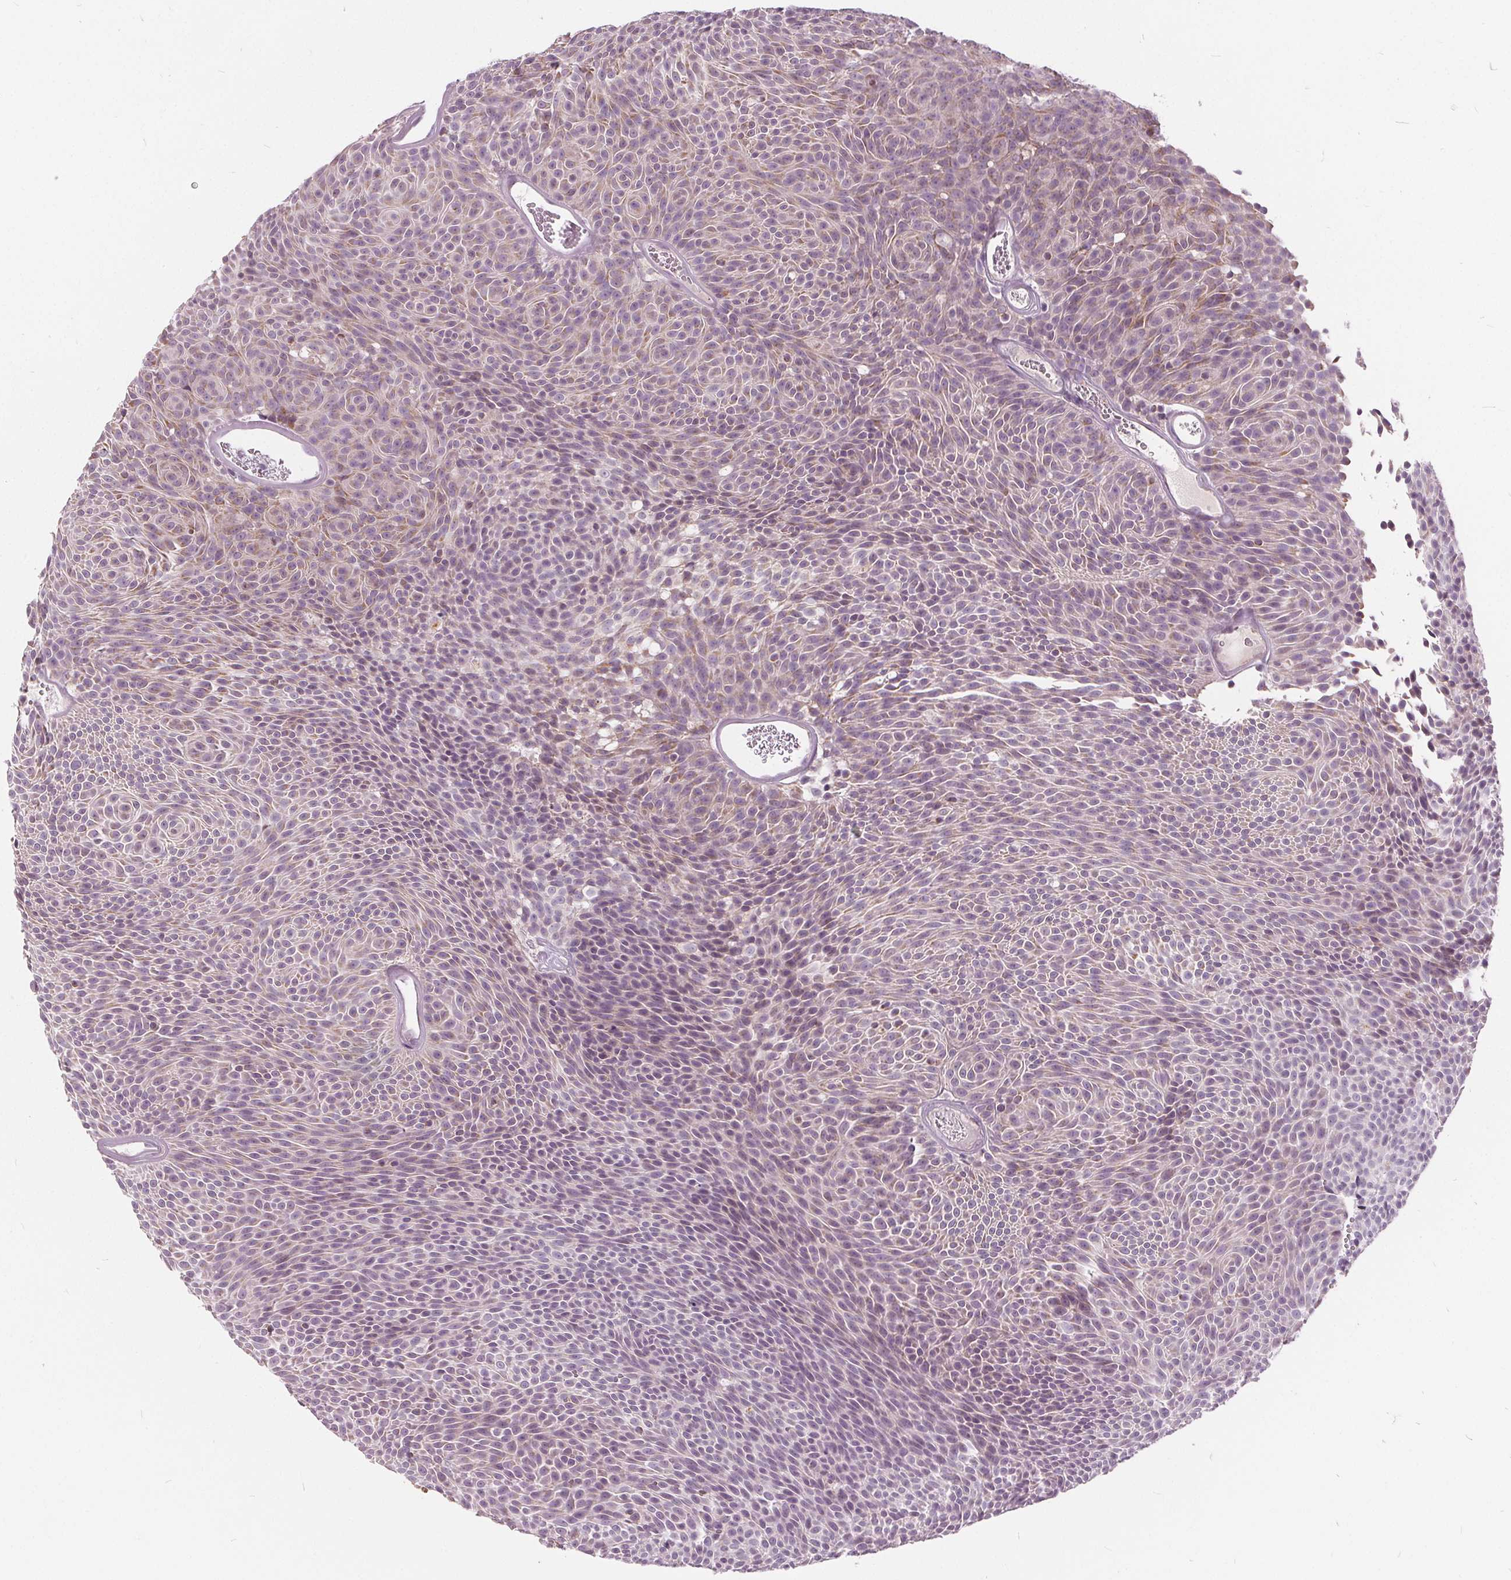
{"staining": {"intensity": "weak", "quantity": ">75%", "location": "cytoplasmic/membranous"}, "tissue": "urothelial cancer", "cell_type": "Tumor cells", "image_type": "cancer", "snomed": [{"axis": "morphology", "description": "Urothelial carcinoma, Low grade"}, {"axis": "topography", "description": "Urinary bladder"}], "caption": "Immunohistochemistry of human urothelial carcinoma (low-grade) shows low levels of weak cytoplasmic/membranous expression in about >75% of tumor cells.", "gene": "ECI2", "patient": {"sex": "male", "age": 77}}